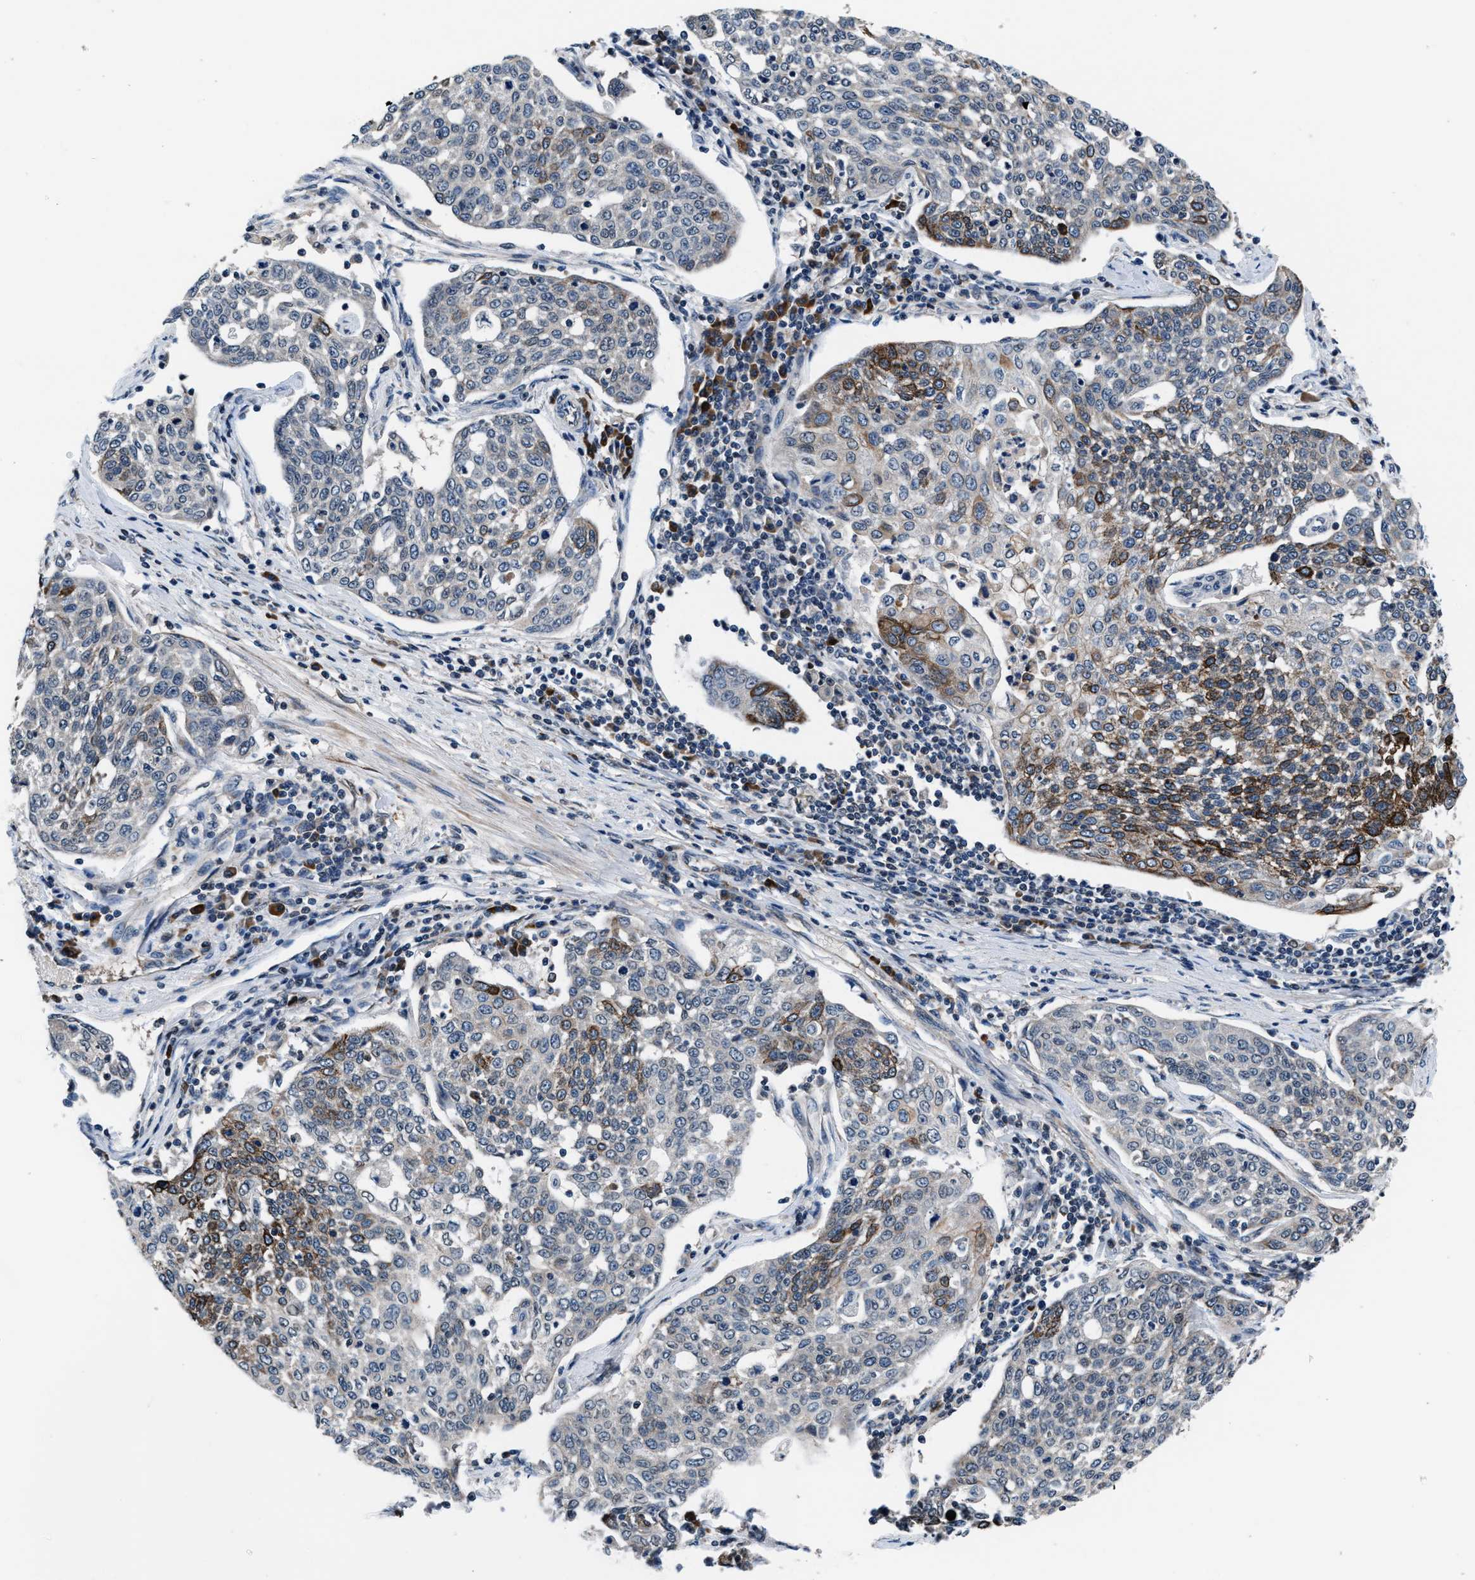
{"staining": {"intensity": "moderate", "quantity": "<25%", "location": "cytoplasmic/membranous"}, "tissue": "cervical cancer", "cell_type": "Tumor cells", "image_type": "cancer", "snomed": [{"axis": "morphology", "description": "Squamous cell carcinoma, NOS"}, {"axis": "topography", "description": "Cervix"}], "caption": "Moderate cytoplasmic/membranous expression is seen in approximately <25% of tumor cells in squamous cell carcinoma (cervical). (IHC, brightfield microscopy, high magnification).", "gene": "PRPSAP2", "patient": {"sex": "female", "age": 34}}